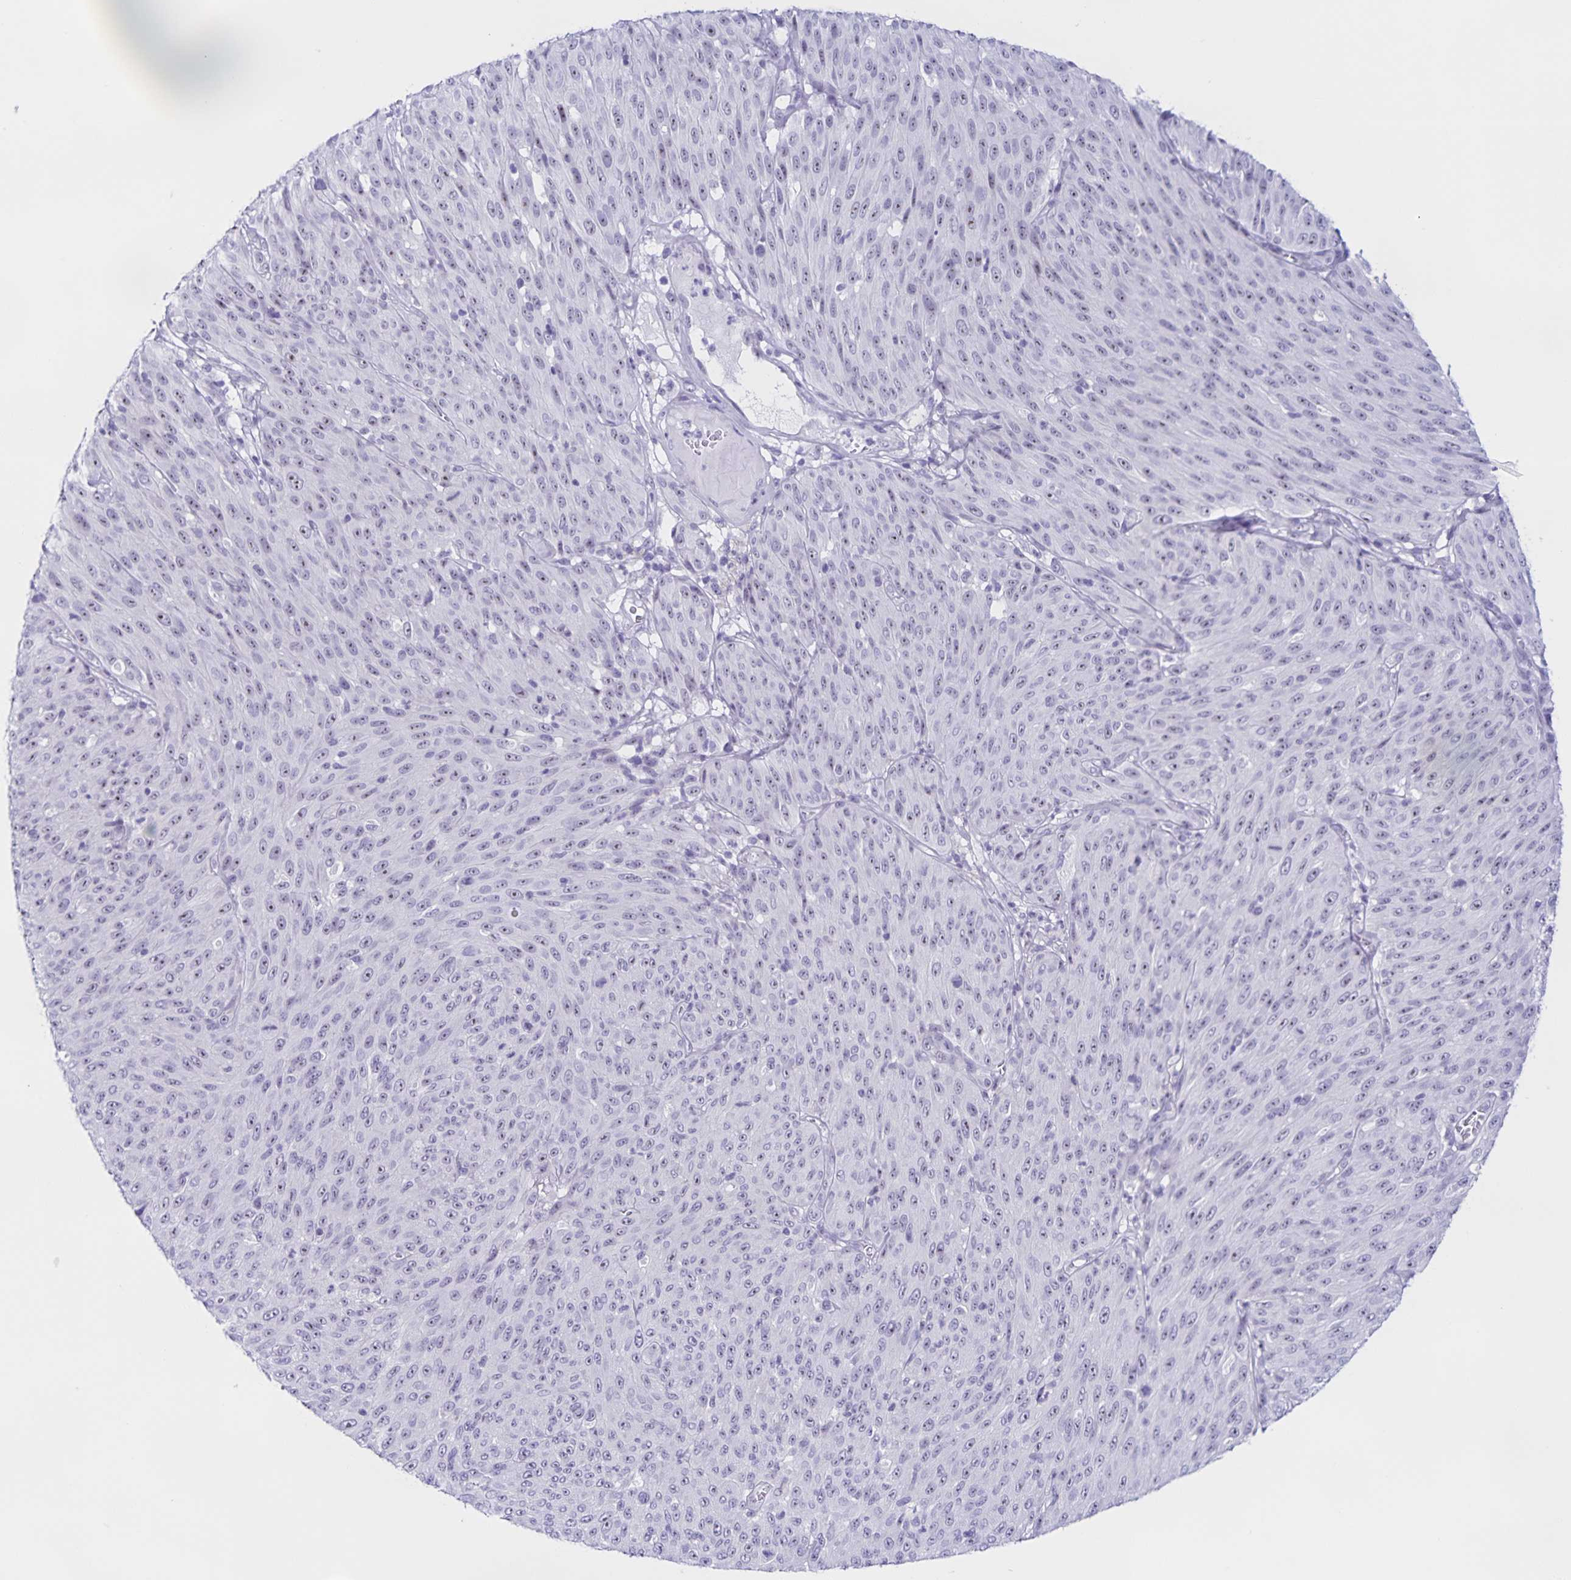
{"staining": {"intensity": "weak", "quantity": "<25%", "location": "nuclear"}, "tissue": "melanoma", "cell_type": "Tumor cells", "image_type": "cancer", "snomed": [{"axis": "morphology", "description": "Malignant melanoma, NOS"}, {"axis": "topography", "description": "Skin"}], "caption": "Tumor cells are negative for brown protein staining in malignant melanoma.", "gene": "FAM170A", "patient": {"sex": "male", "age": 85}}